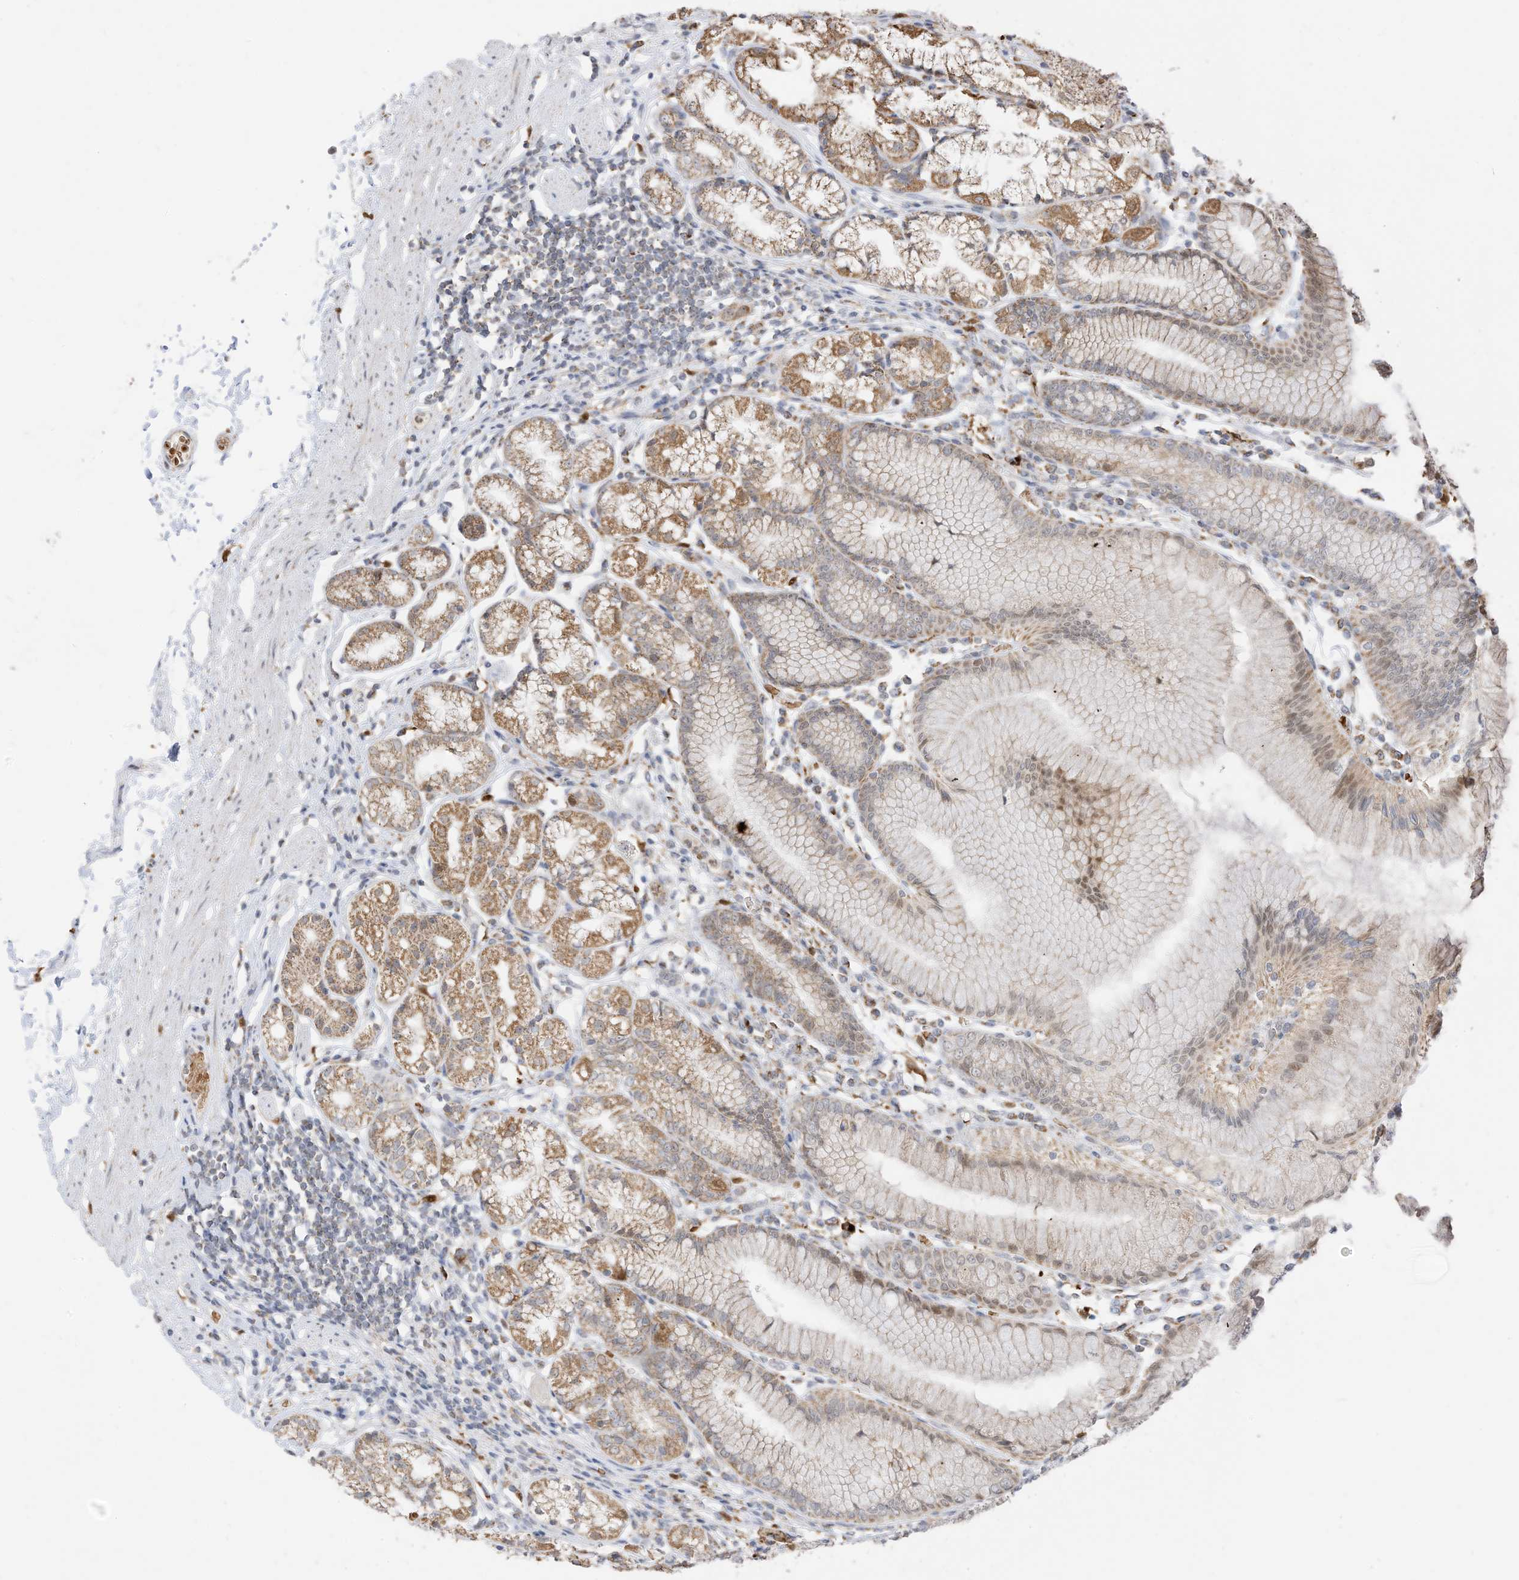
{"staining": {"intensity": "moderate", "quantity": ">75%", "location": "cytoplasmic/membranous"}, "tissue": "stomach", "cell_type": "Glandular cells", "image_type": "normal", "snomed": [{"axis": "morphology", "description": "Normal tissue, NOS"}, {"axis": "topography", "description": "Stomach"}], "caption": "Normal stomach reveals moderate cytoplasmic/membranous expression in about >75% of glandular cells (DAB IHC, brown staining for protein, blue staining for nuclei)..", "gene": "MTUS2", "patient": {"sex": "female", "age": 57}}